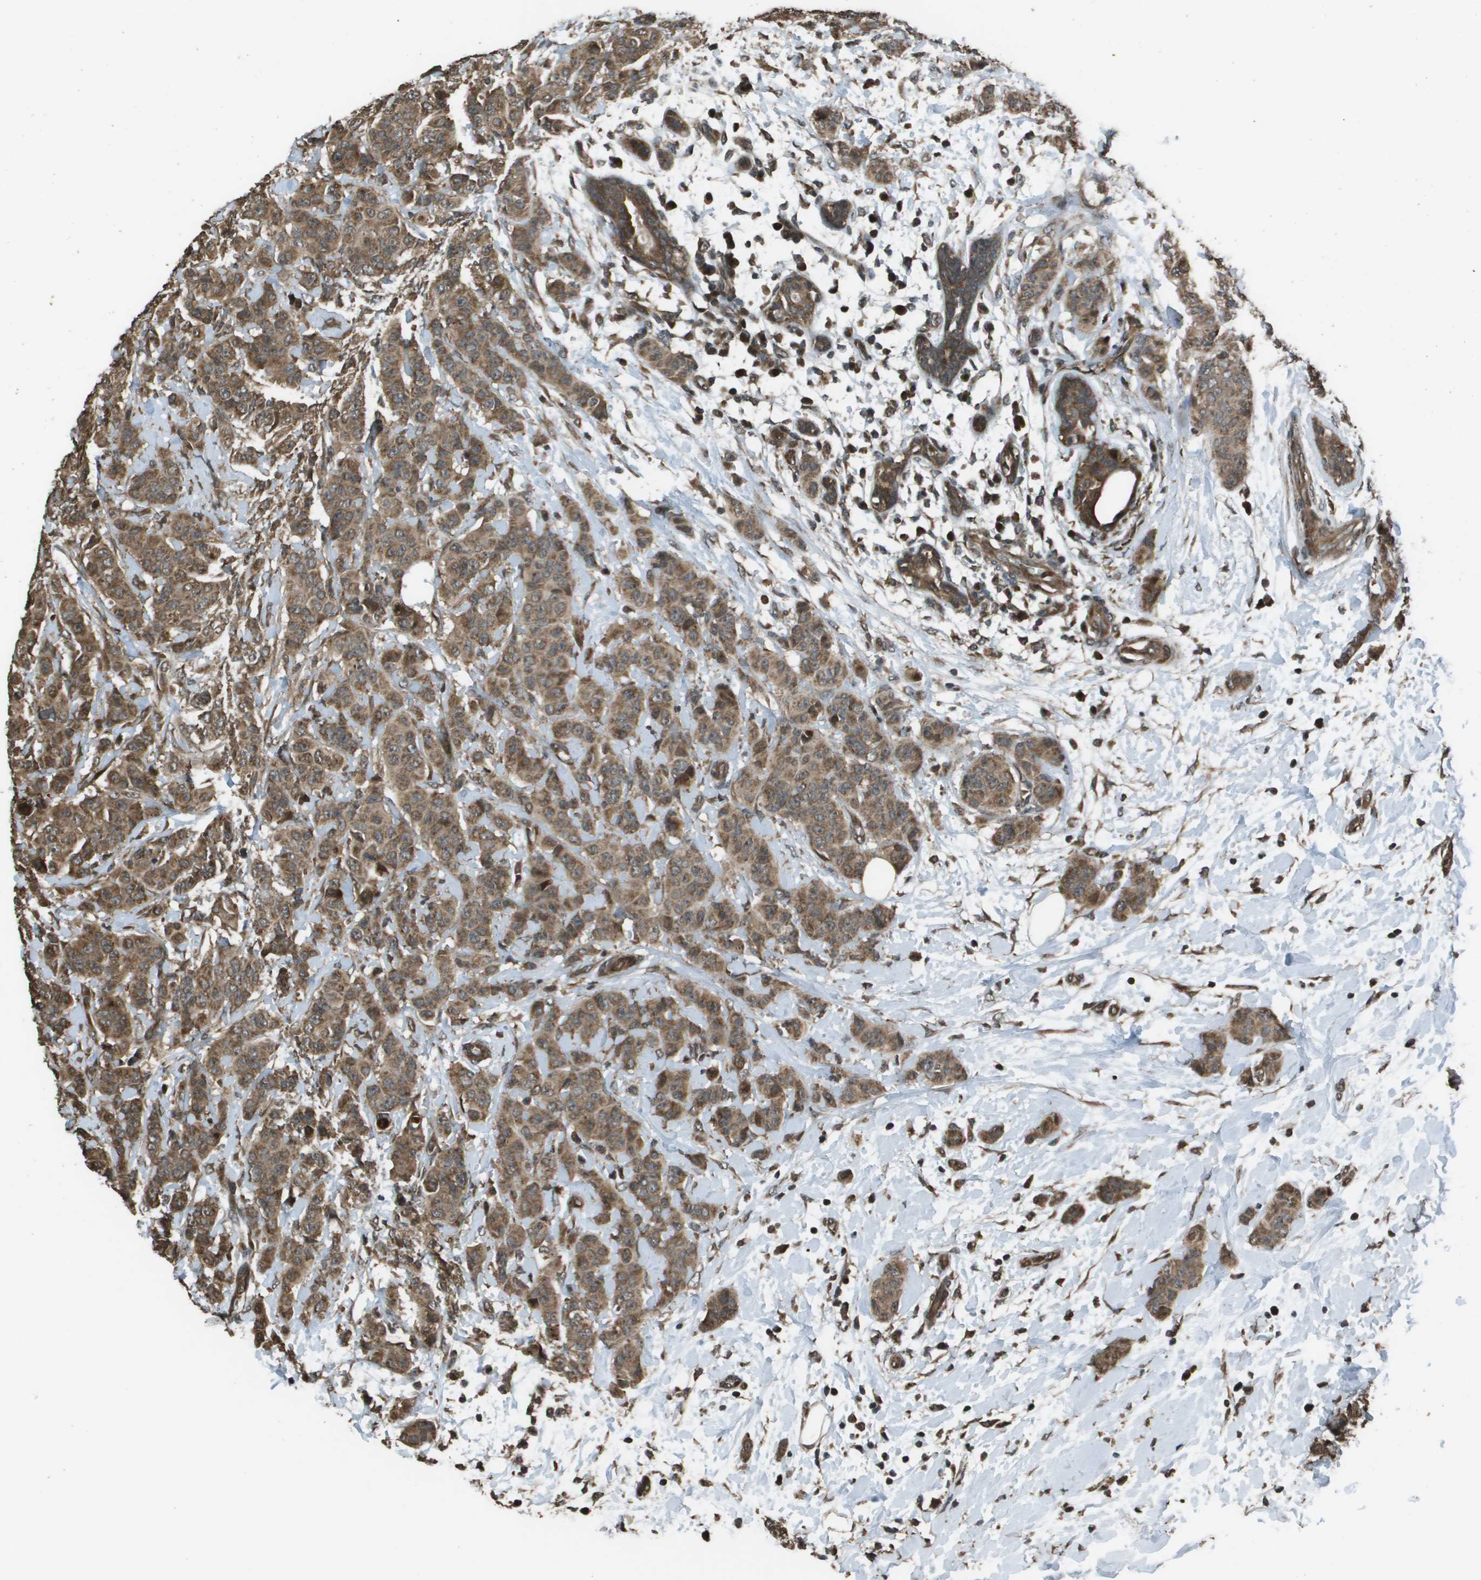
{"staining": {"intensity": "moderate", "quantity": ">75%", "location": "cytoplasmic/membranous"}, "tissue": "breast cancer", "cell_type": "Tumor cells", "image_type": "cancer", "snomed": [{"axis": "morphology", "description": "Normal tissue, NOS"}, {"axis": "morphology", "description": "Duct carcinoma"}, {"axis": "topography", "description": "Breast"}], "caption": "Approximately >75% of tumor cells in breast cancer (infiltrating ductal carcinoma) demonstrate moderate cytoplasmic/membranous protein staining as visualized by brown immunohistochemical staining.", "gene": "FIG4", "patient": {"sex": "female", "age": 40}}